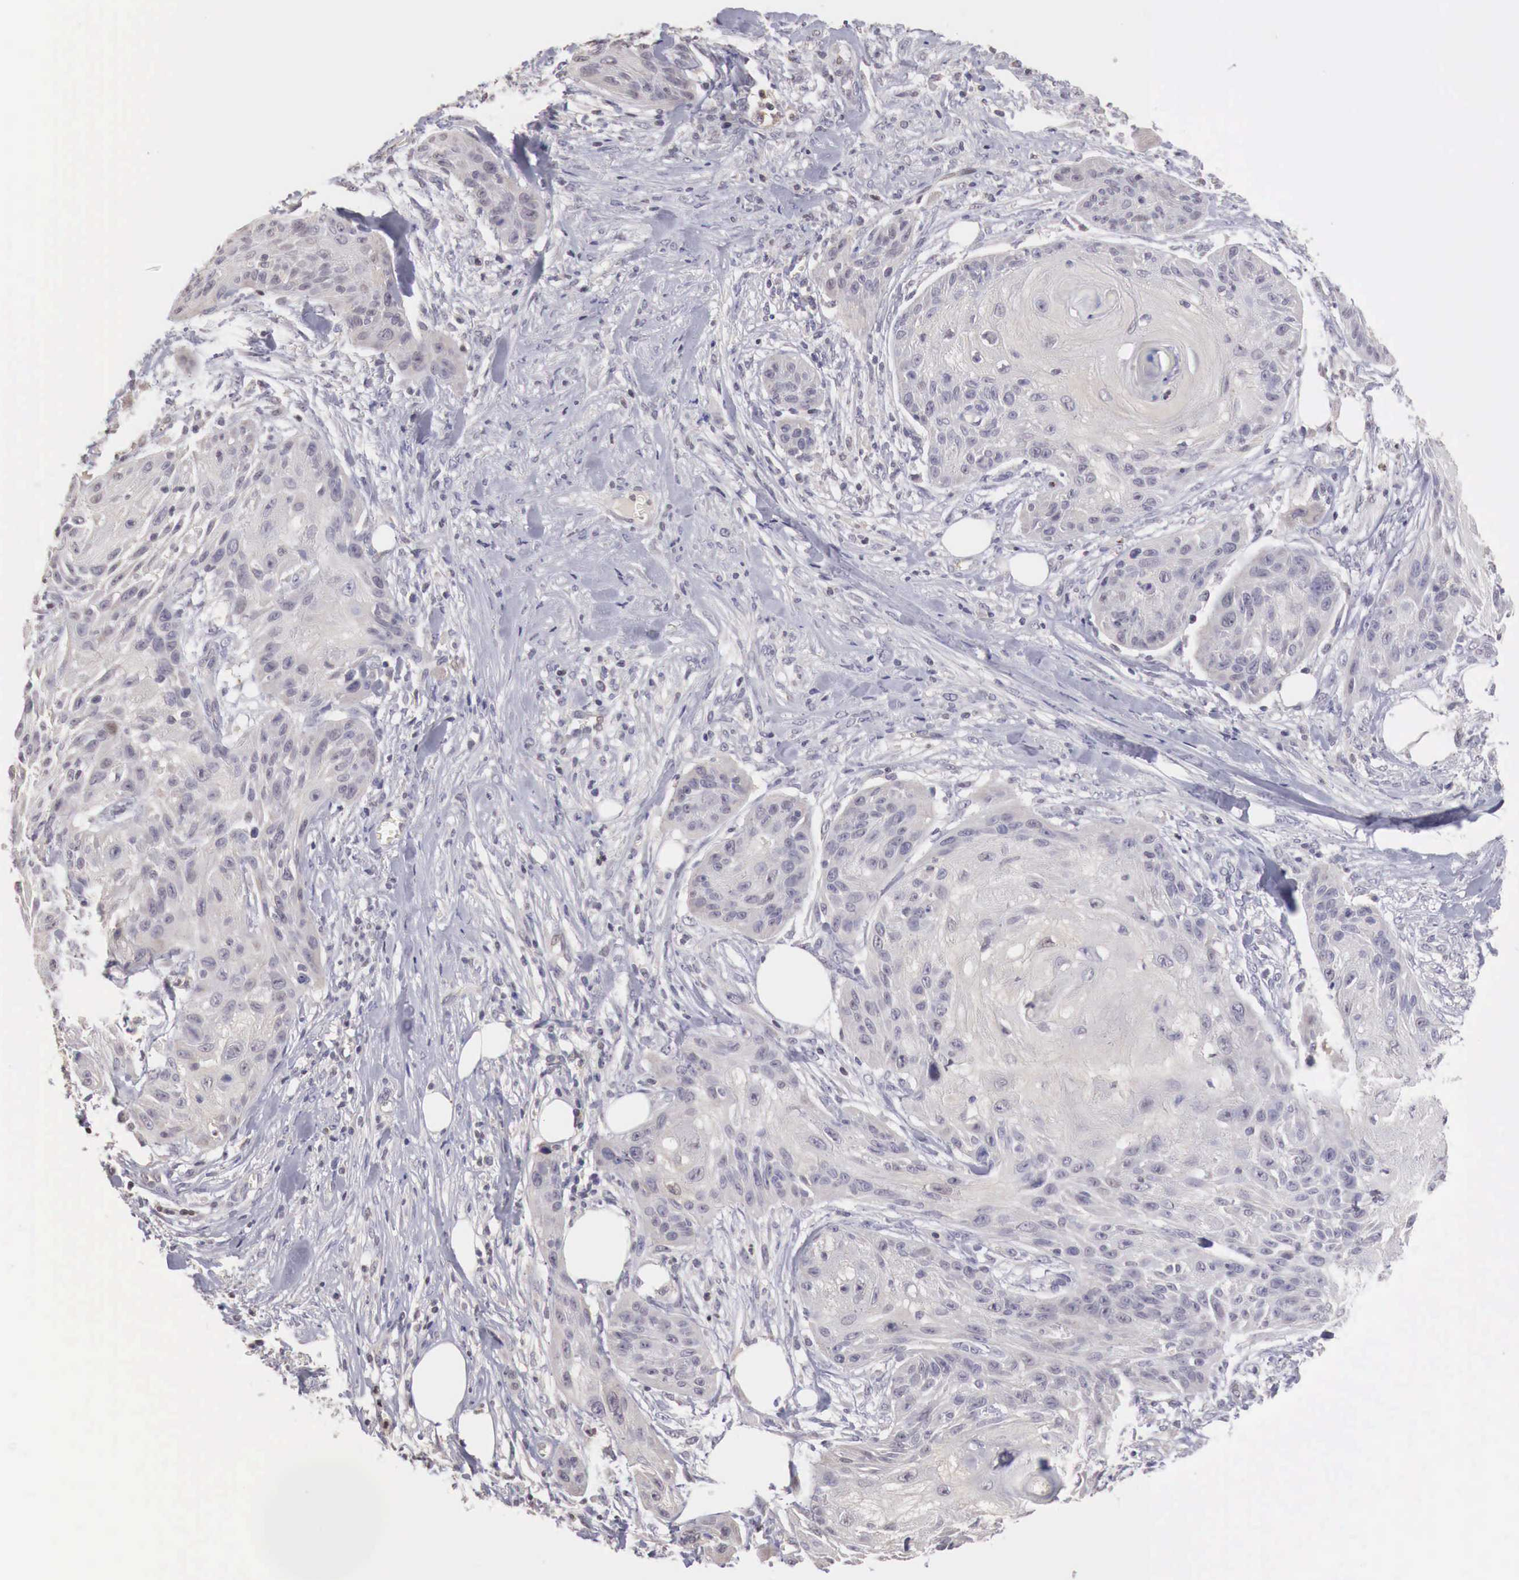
{"staining": {"intensity": "negative", "quantity": "none", "location": "none"}, "tissue": "skin cancer", "cell_type": "Tumor cells", "image_type": "cancer", "snomed": [{"axis": "morphology", "description": "Squamous cell carcinoma, NOS"}, {"axis": "topography", "description": "Skin"}], "caption": "Photomicrograph shows no protein expression in tumor cells of skin cancer tissue.", "gene": "TBC1D9", "patient": {"sex": "female", "age": 88}}